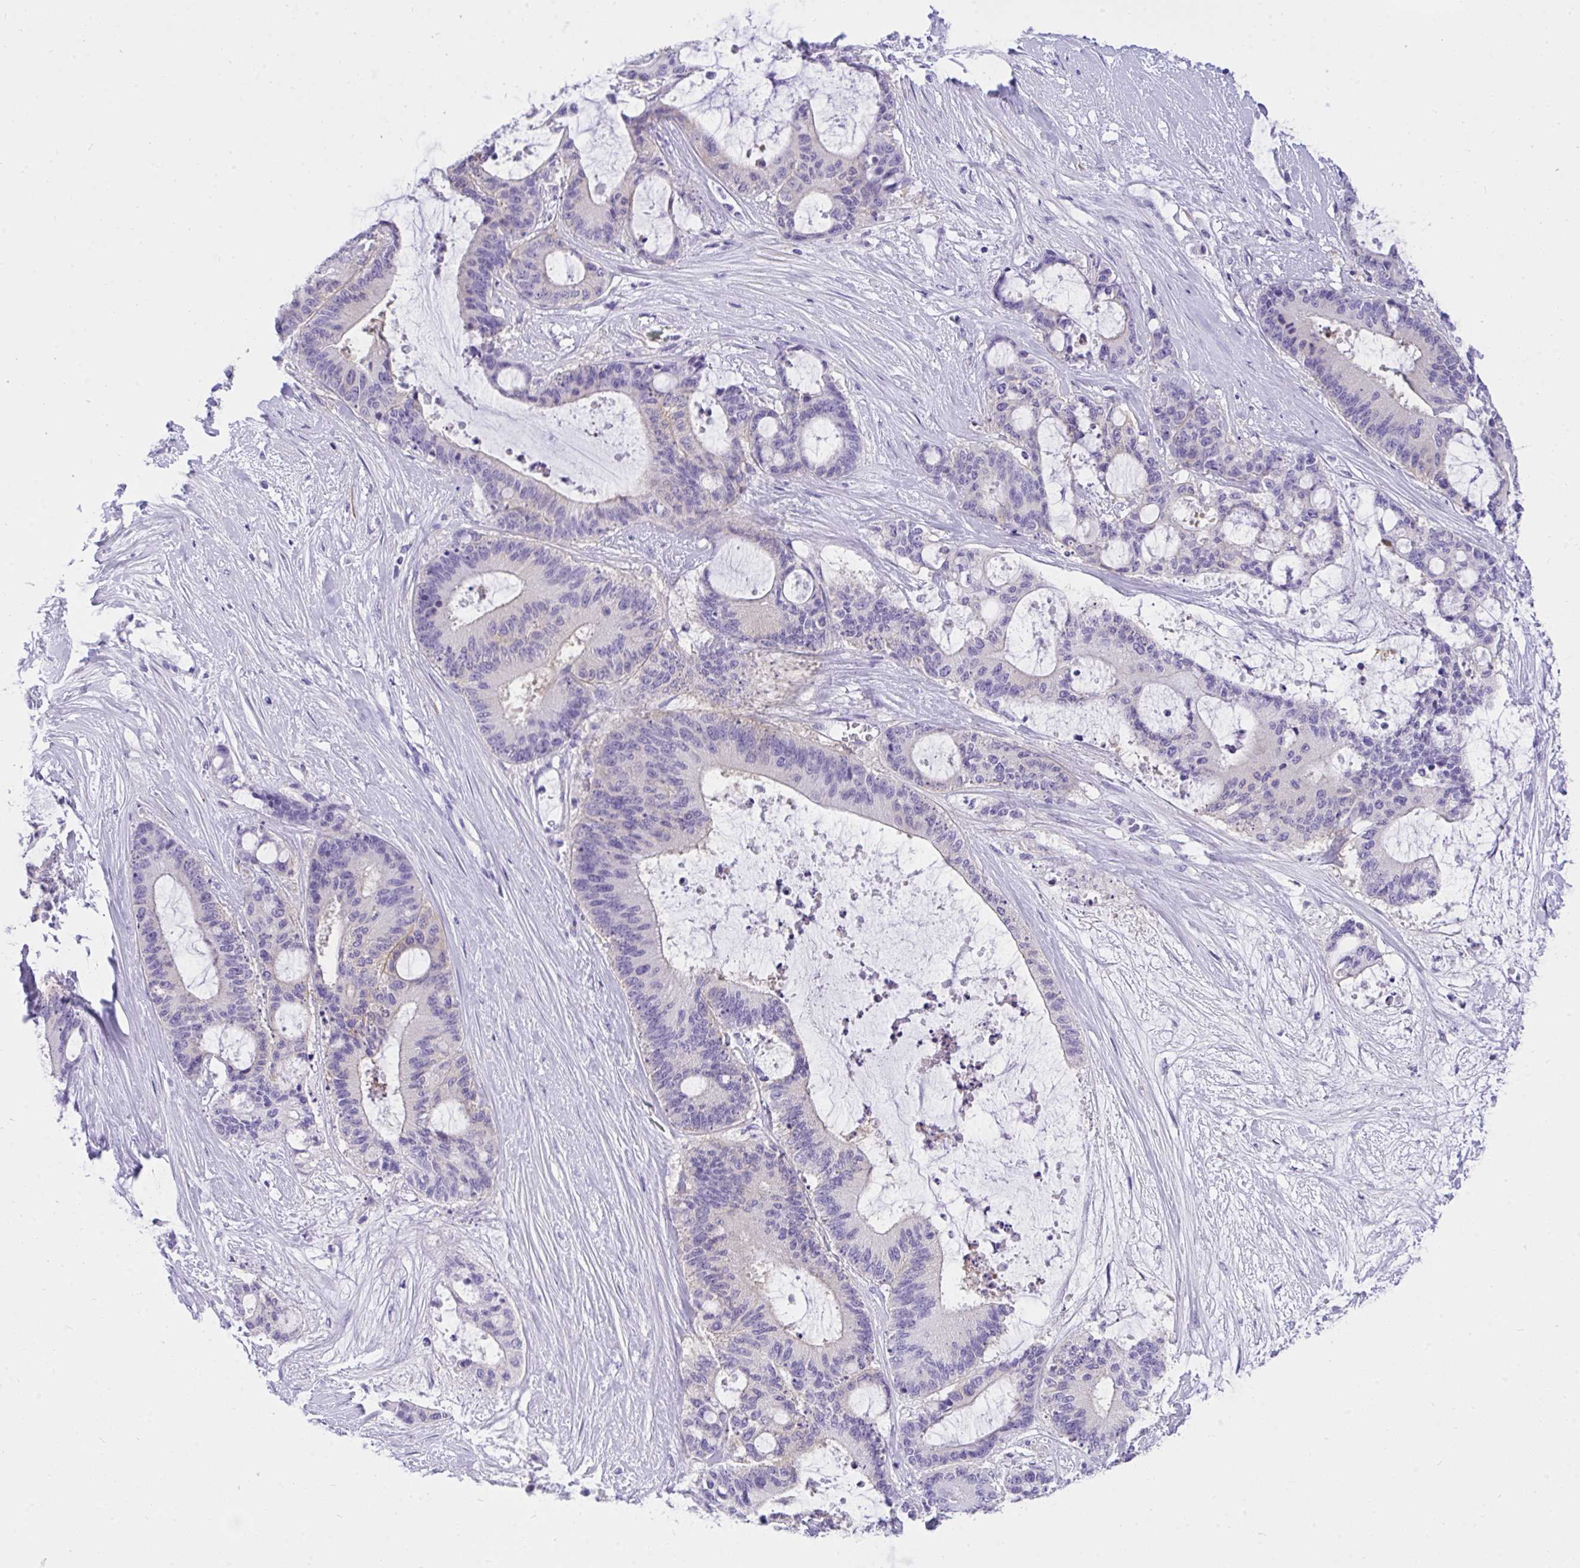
{"staining": {"intensity": "negative", "quantity": "none", "location": "none"}, "tissue": "liver cancer", "cell_type": "Tumor cells", "image_type": "cancer", "snomed": [{"axis": "morphology", "description": "Normal tissue, NOS"}, {"axis": "morphology", "description": "Cholangiocarcinoma"}, {"axis": "topography", "description": "Liver"}, {"axis": "topography", "description": "Peripheral nerve tissue"}], "caption": "There is no significant staining in tumor cells of cholangiocarcinoma (liver). The staining was performed using DAB (3,3'-diaminobenzidine) to visualize the protein expression in brown, while the nuclei were stained in blue with hematoxylin (Magnification: 20x).", "gene": "TLN2", "patient": {"sex": "female", "age": 73}}